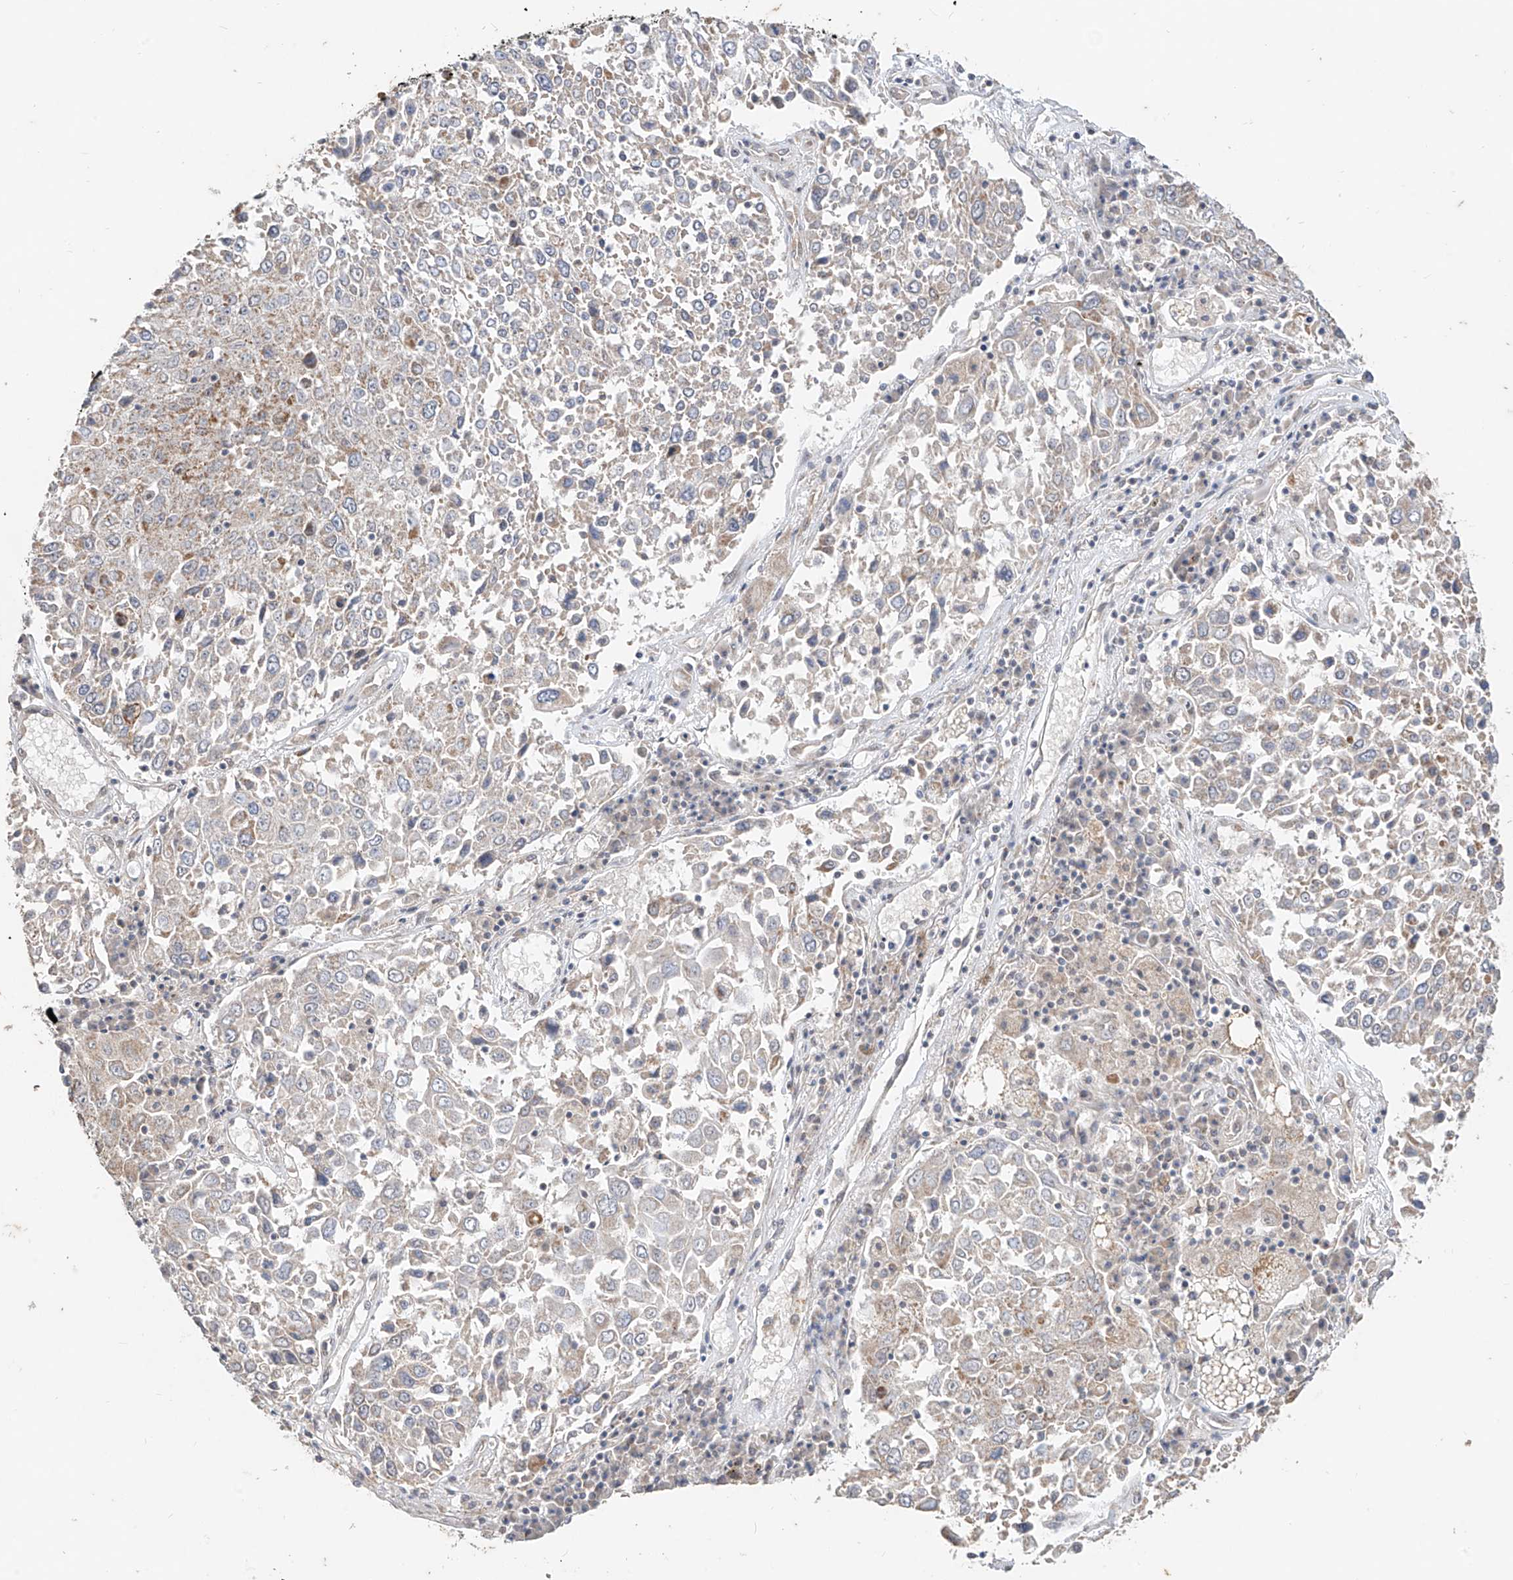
{"staining": {"intensity": "weak", "quantity": "<25%", "location": "cytoplasmic/membranous"}, "tissue": "lung cancer", "cell_type": "Tumor cells", "image_type": "cancer", "snomed": [{"axis": "morphology", "description": "Squamous cell carcinoma, NOS"}, {"axis": "topography", "description": "Lung"}], "caption": "A high-resolution histopathology image shows IHC staining of lung squamous cell carcinoma, which shows no significant expression in tumor cells.", "gene": "MTUS2", "patient": {"sex": "male", "age": 65}}